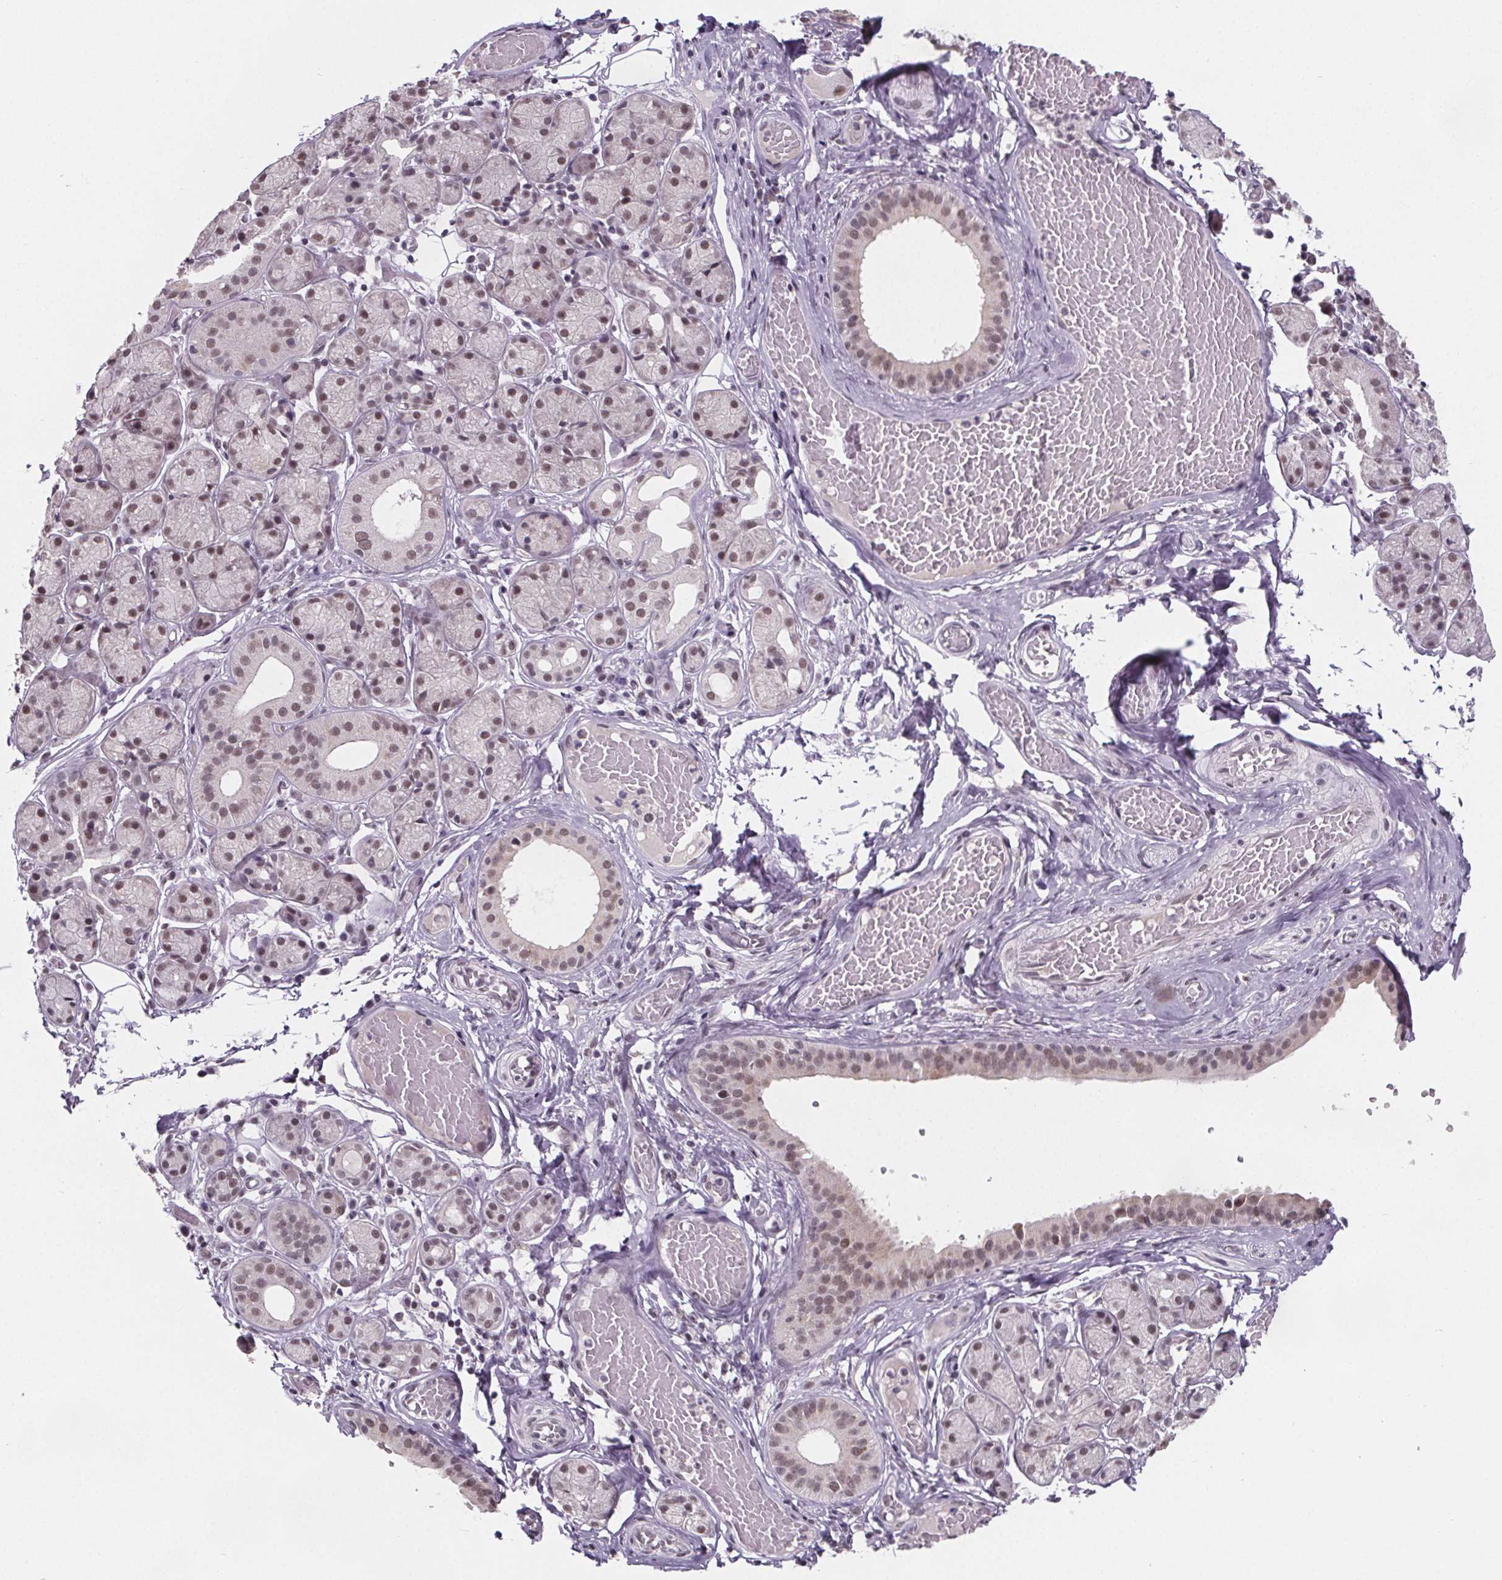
{"staining": {"intensity": "moderate", "quantity": ">75%", "location": "nuclear"}, "tissue": "salivary gland", "cell_type": "Glandular cells", "image_type": "normal", "snomed": [{"axis": "morphology", "description": "Normal tissue, NOS"}, {"axis": "topography", "description": "Salivary gland"}, {"axis": "topography", "description": "Peripheral nerve tissue"}], "caption": "Moderate nuclear expression is present in approximately >75% of glandular cells in normal salivary gland. The protein of interest is shown in brown color, while the nuclei are stained blue.", "gene": "ZNF572", "patient": {"sex": "male", "age": 71}}